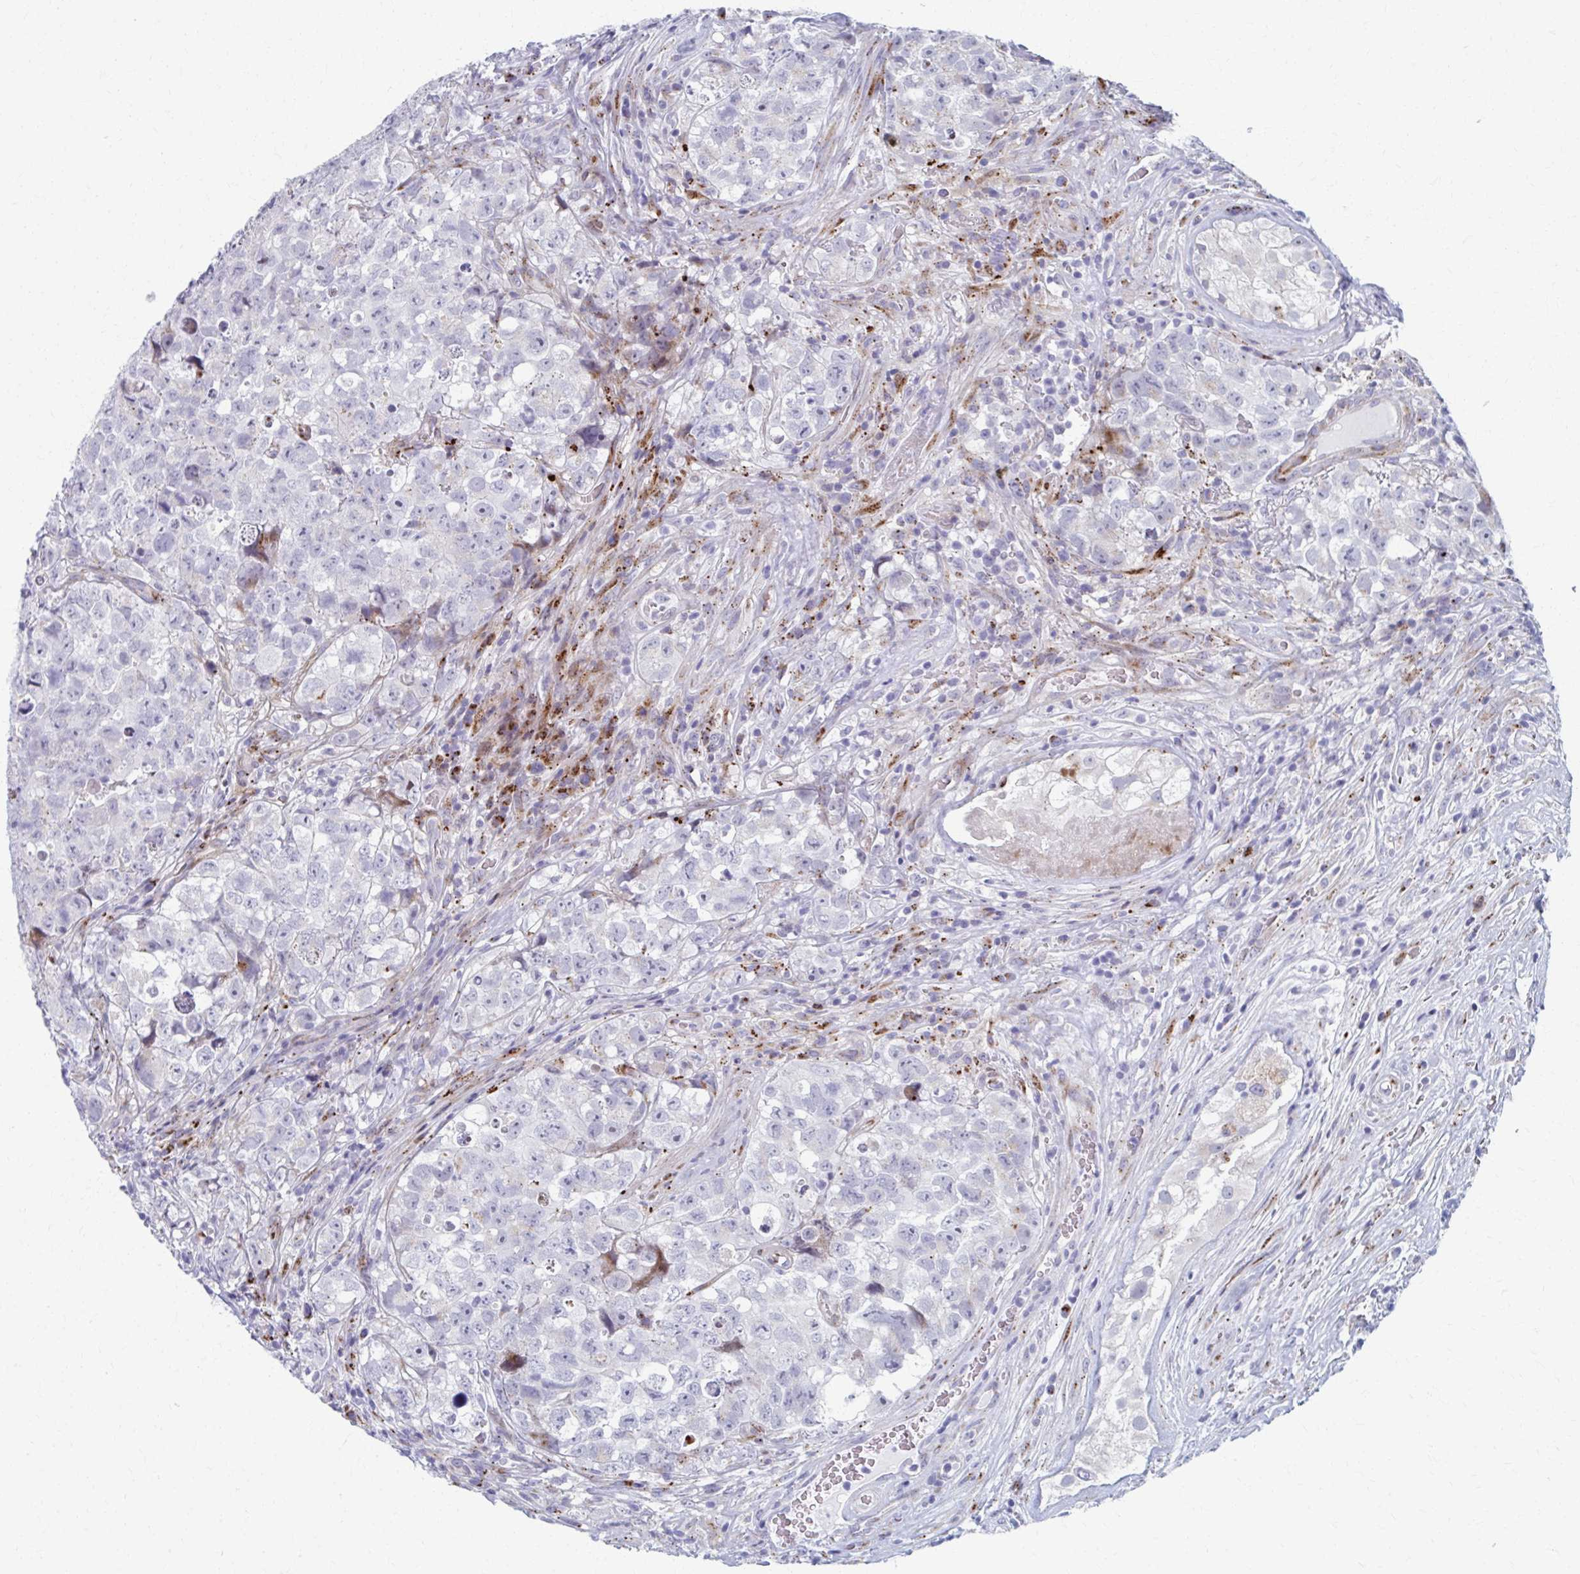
{"staining": {"intensity": "negative", "quantity": "none", "location": "none"}, "tissue": "testis cancer", "cell_type": "Tumor cells", "image_type": "cancer", "snomed": [{"axis": "morphology", "description": "Carcinoma, Embryonal, NOS"}, {"axis": "topography", "description": "Testis"}], "caption": "Testis cancer (embryonal carcinoma) stained for a protein using immunohistochemistry shows no positivity tumor cells.", "gene": "OLFM2", "patient": {"sex": "male", "age": 18}}